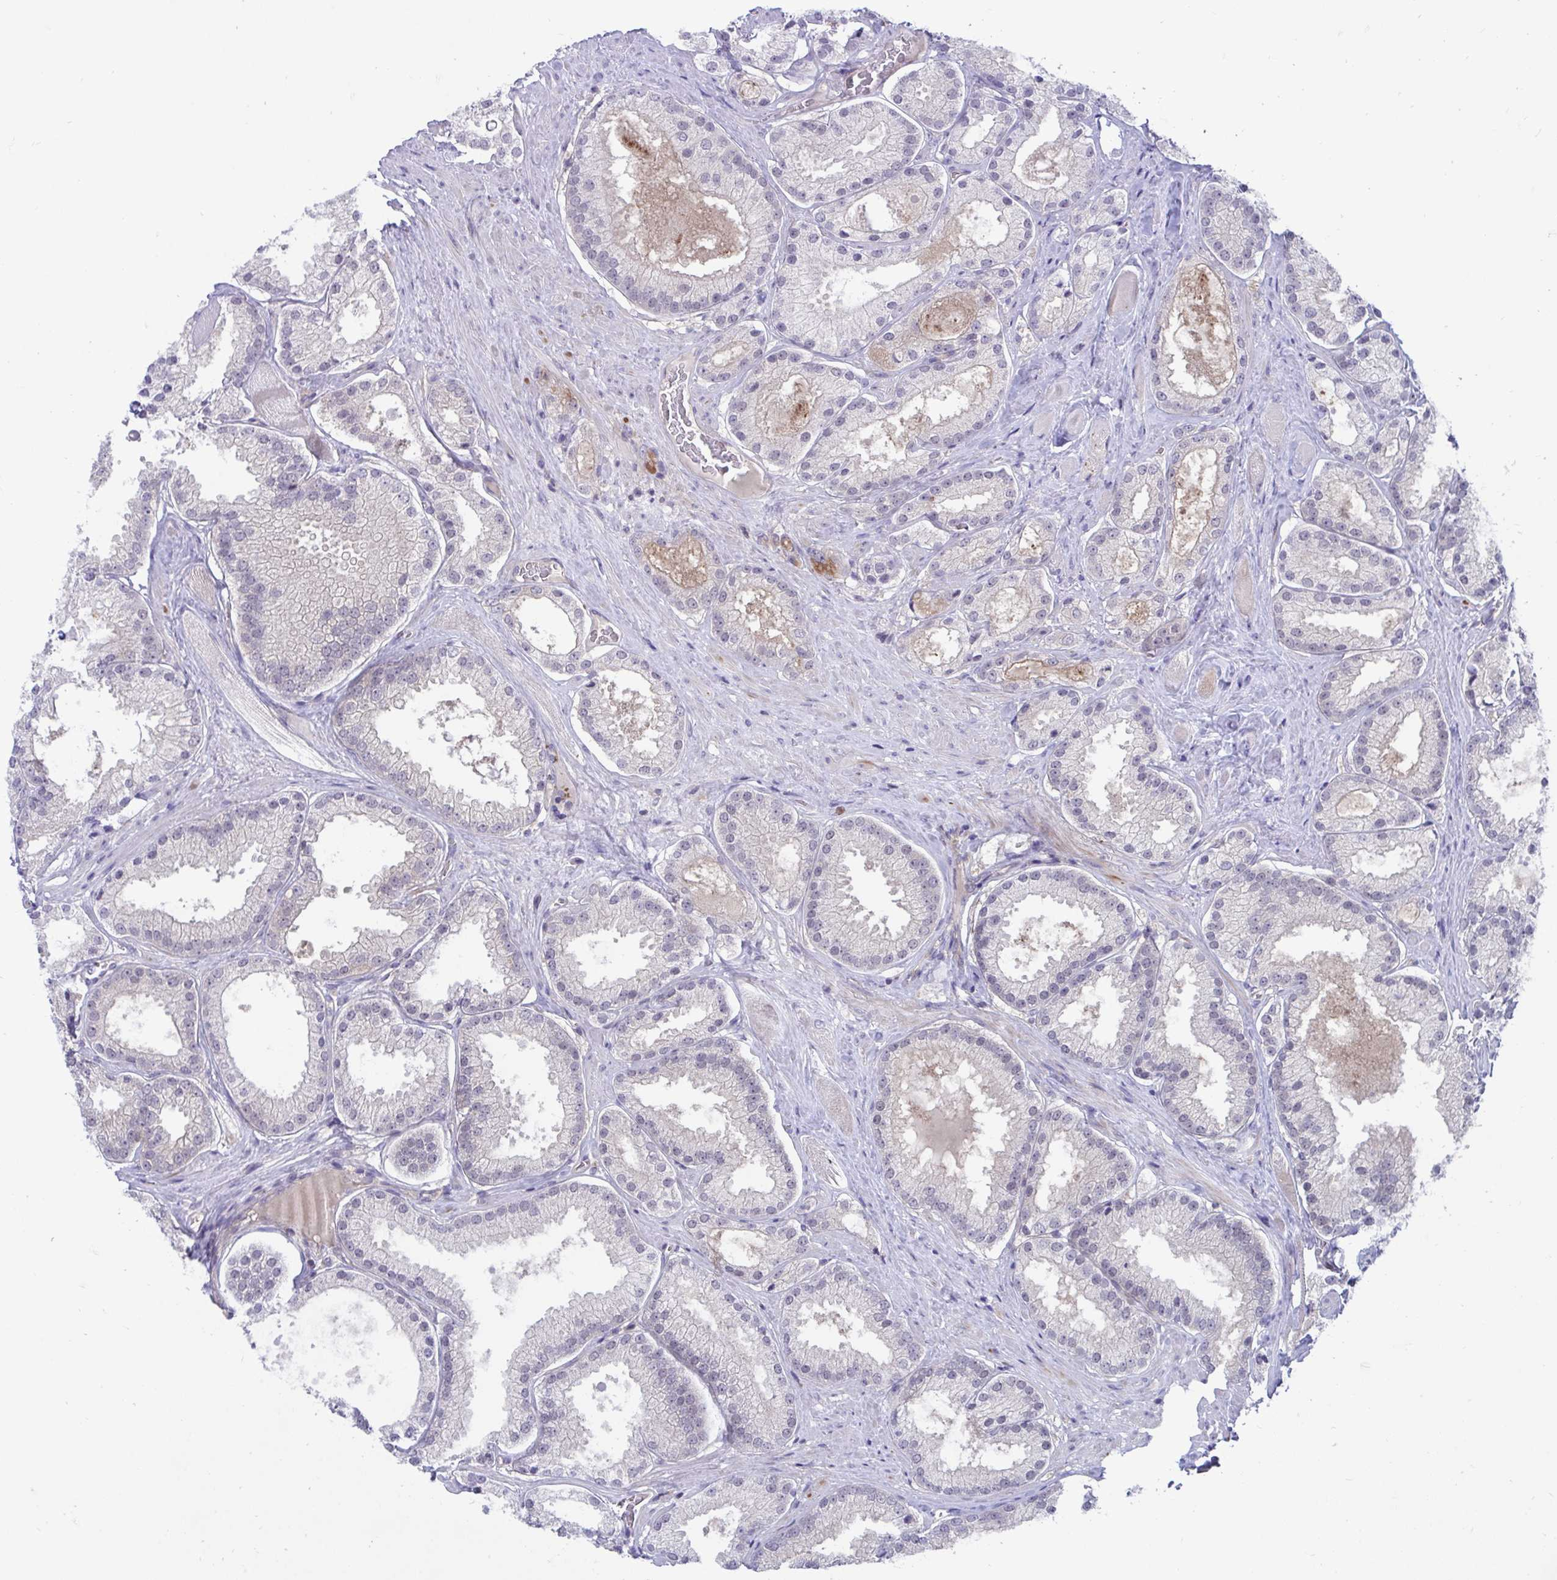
{"staining": {"intensity": "weak", "quantity": "<25%", "location": "nuclear"}, "tissue": "prostate cancer", "cell_type": "Tumor cells", "image_type": "cancer", "snomed": [{"axis": "morphology", "description": "Adenocarcinoma, High grade"}, {"axis": "topography", "description": "Prostate"}], "caption": "Immunohistochemistry of prostate cancer (high-grade adenocarcinoma) reveals no positivity in tumor cells.", "gene": "IST1", "patient": {"sex": "male", "age": 68}}